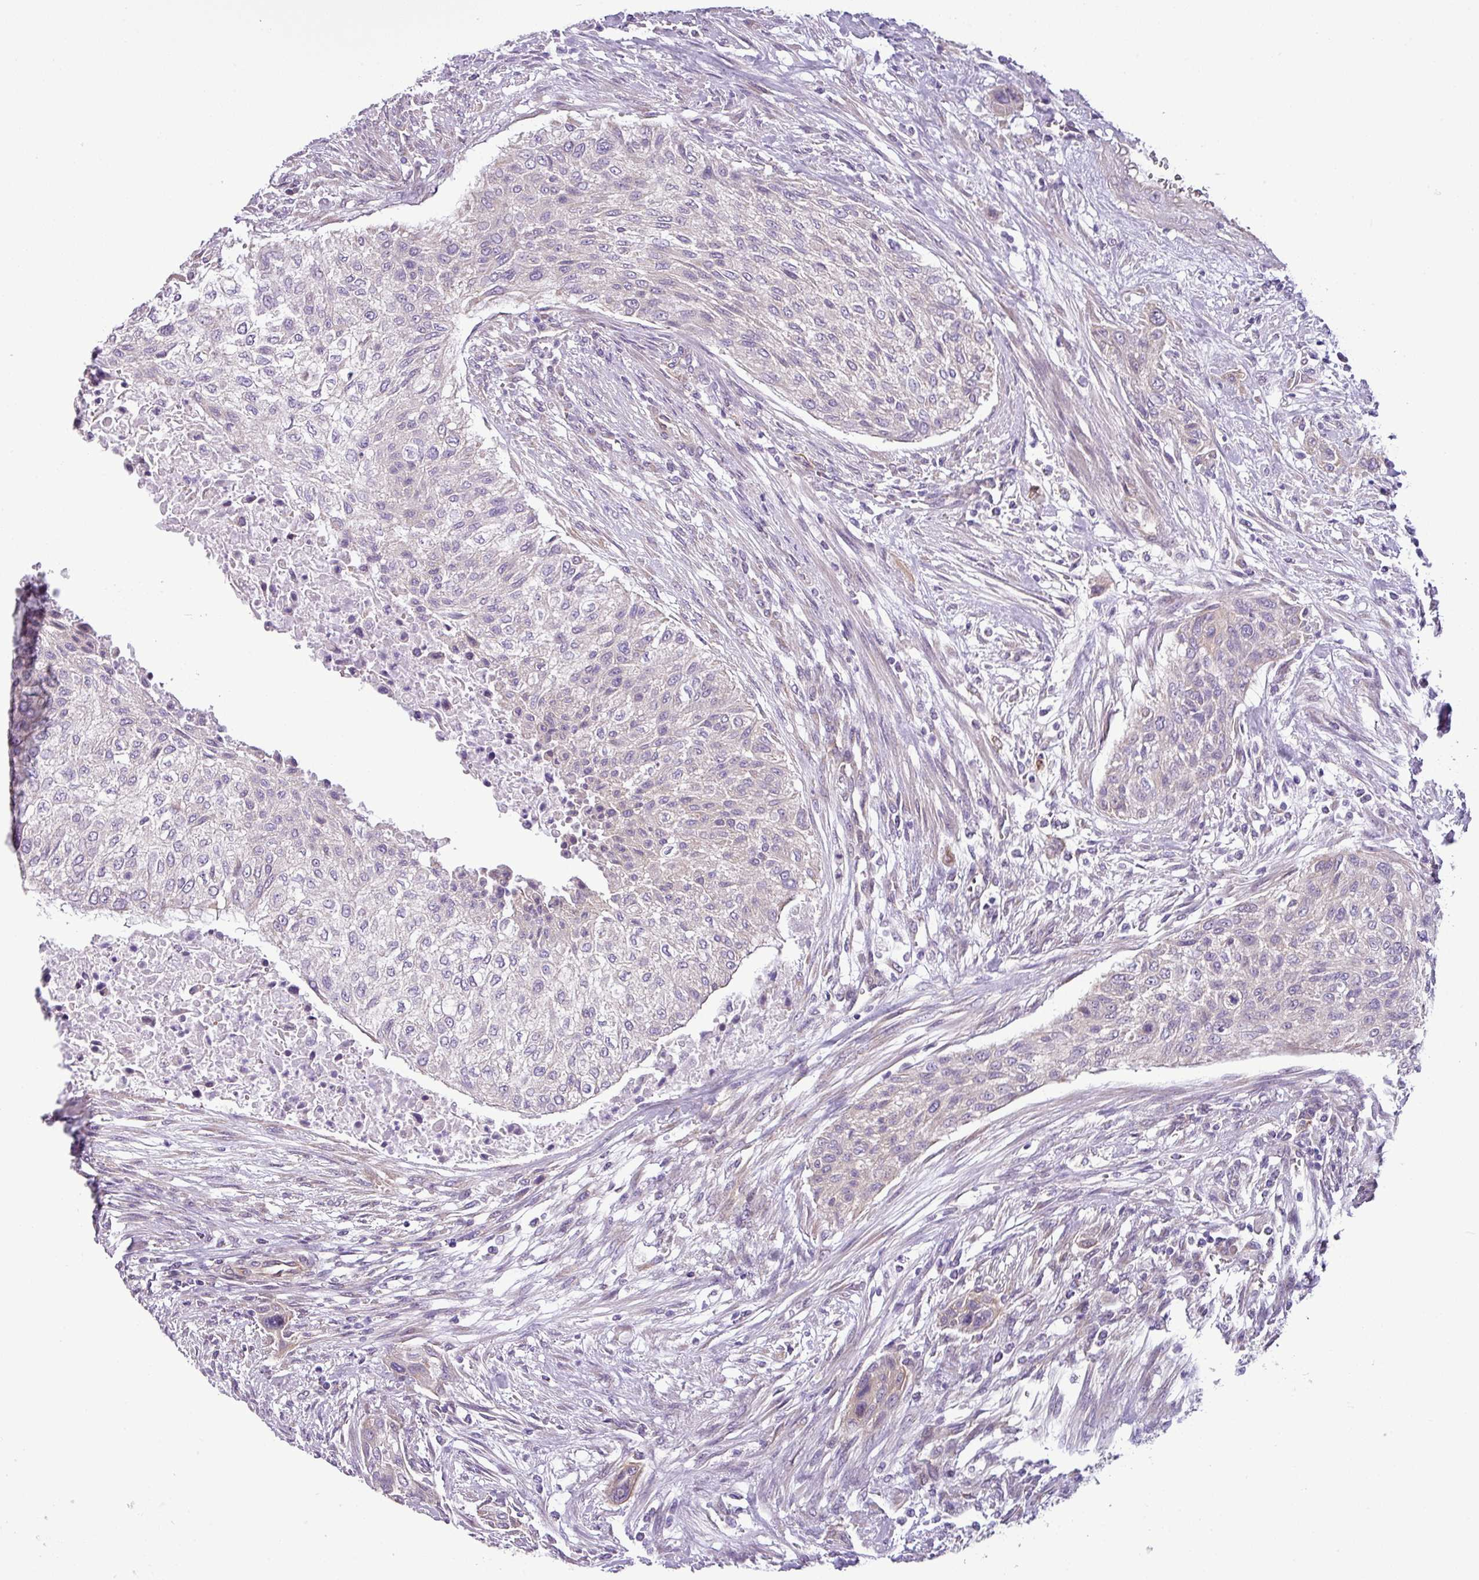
{"staining": {"intensity": "weak", "quantity": "<25%", "location": "cytoplasmic/membranous"}, "tissue": "urothelial cancer", "cell_type": "Tumor cells", "image_type": "cancer", "snomed": [{"axis": "morphology", "description": "Normal tissue, NOS"}, {"axis": "morphology", "description": "Urothelial carcinoma, NOS"}, {"axis": "topography", "description": "Urinary bladder"}, {"axis": "topography", "description": "Peripheral nerve tissue"}], "caption": "The histopathology image displays no staining of tumor cells in transitional cell carcinoma.", "gene": "TOR1AIP2", "patient": {"sex": "male", "age": 35}}